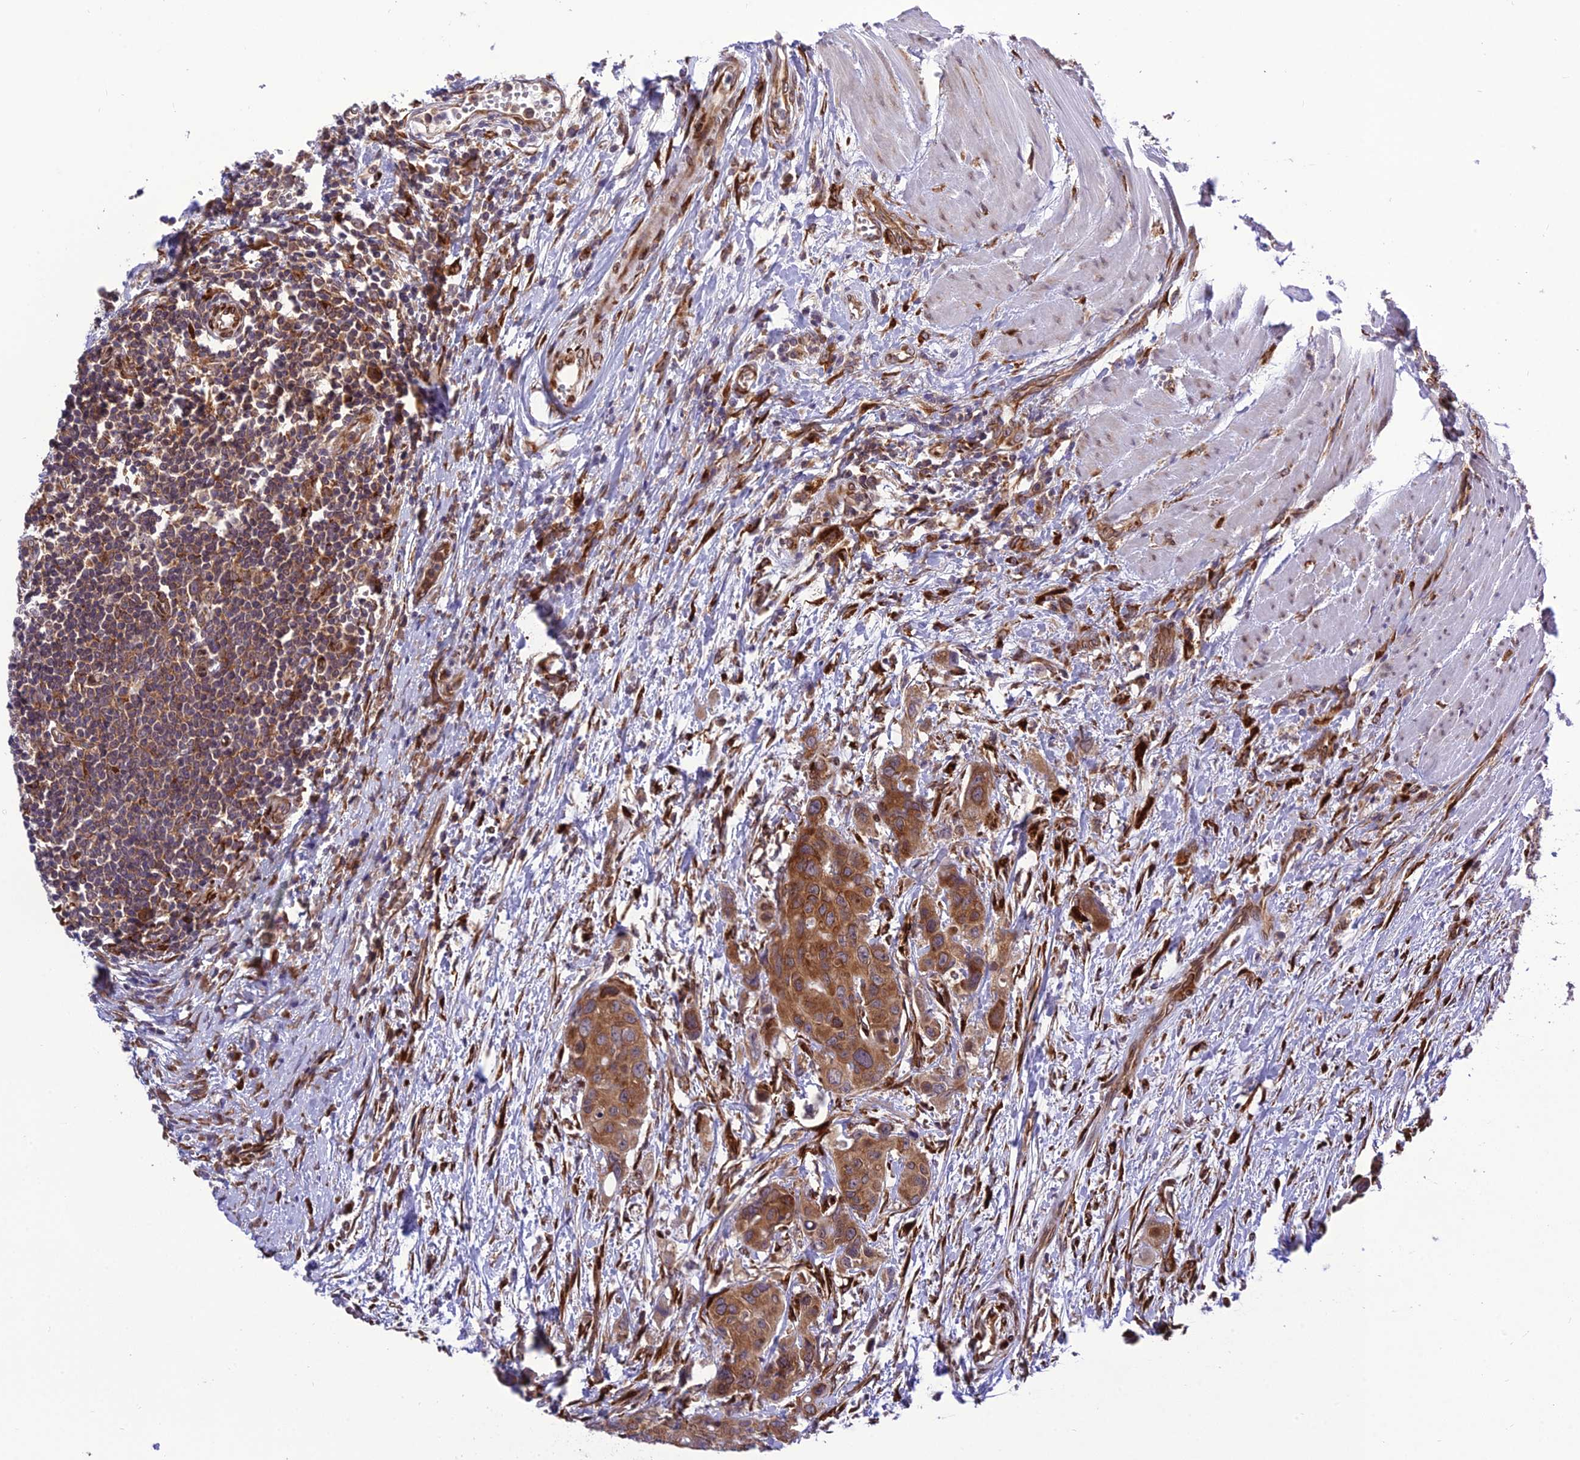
{"staining": {"intensity": "moderate", "quantity": ">75%", "location": "cytoplasmic/membranous"}, "tissue": "colorectal cancer", "cell_type": "Tumor cells", "image_type": "cancer", "snomed": [{"axis": "morphology", "description": "Adenocarcinoma, NOS"}, {"axis": "topography", "description": "Colon"}], "caption": "The histopathology image shows a brown stain indicating the presence of a protein in the cytoplasmic/membranous of tumor cells in colorectal cancer. (DAB IHC, brown staining for protein, blue staining for nuclei).", "gene": "DHCR7", "patient": {"sex": "male", "age": 77}}